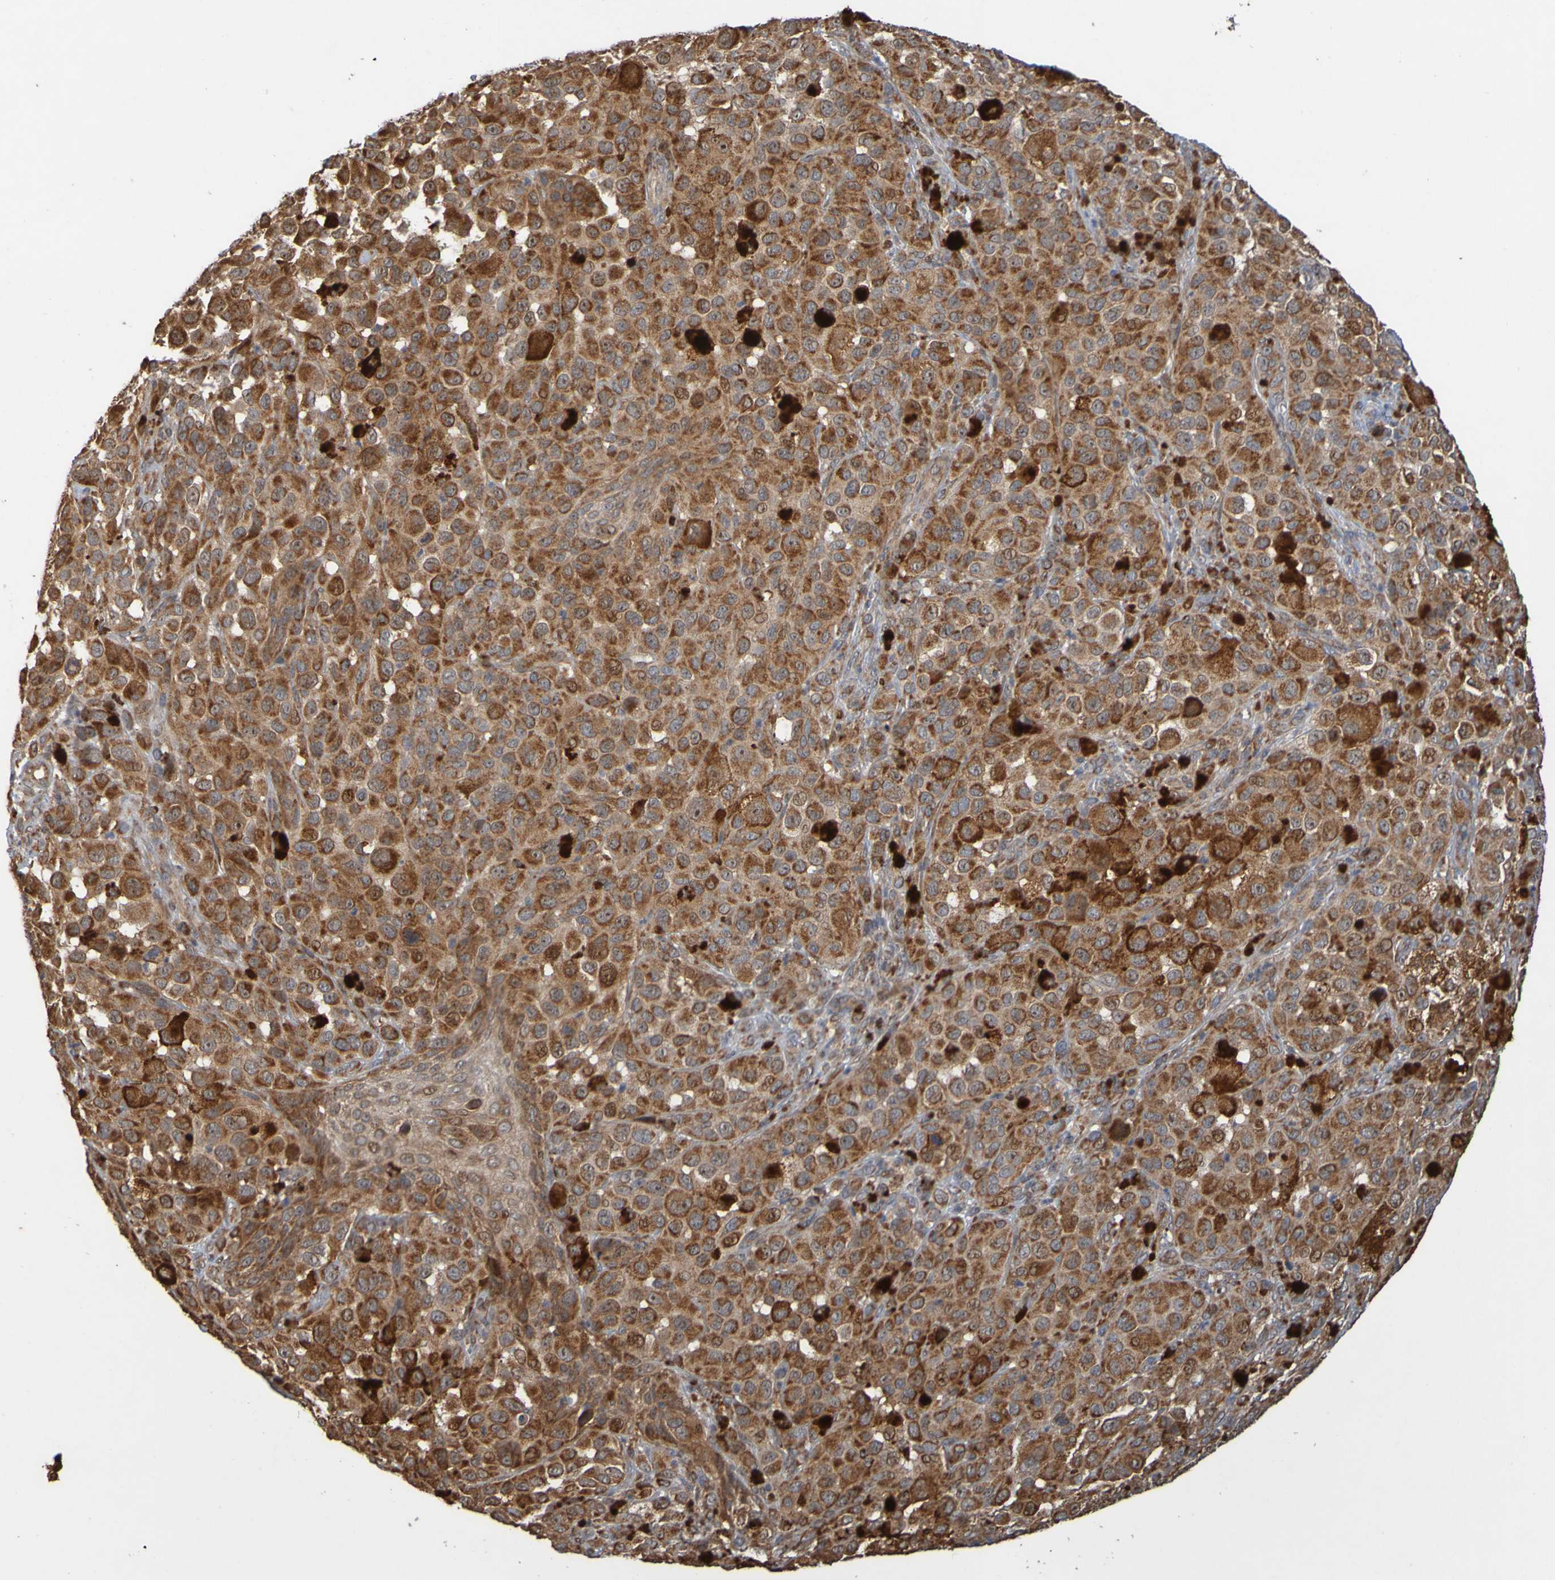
{"staining": {"intensity": "moderate", "quantity": ">75%", "location": "cytoplasmic/membranous"}, "tissue": "melanoma", "cell_type": "Tumor cells", "image_type": "cancer", "snomed": [{"axis": "morphology", "description": "Malignant melanoma, NOS"}, {"axis": "topography", "description": "Skin"}], "caption": "A brown stain highlights moderate cytoplasmic/membranous expression of a protein in malignant melanoma tumor cells.", "gene": "TMBIM1", "patient": {"sex": "male", "age": 96}}